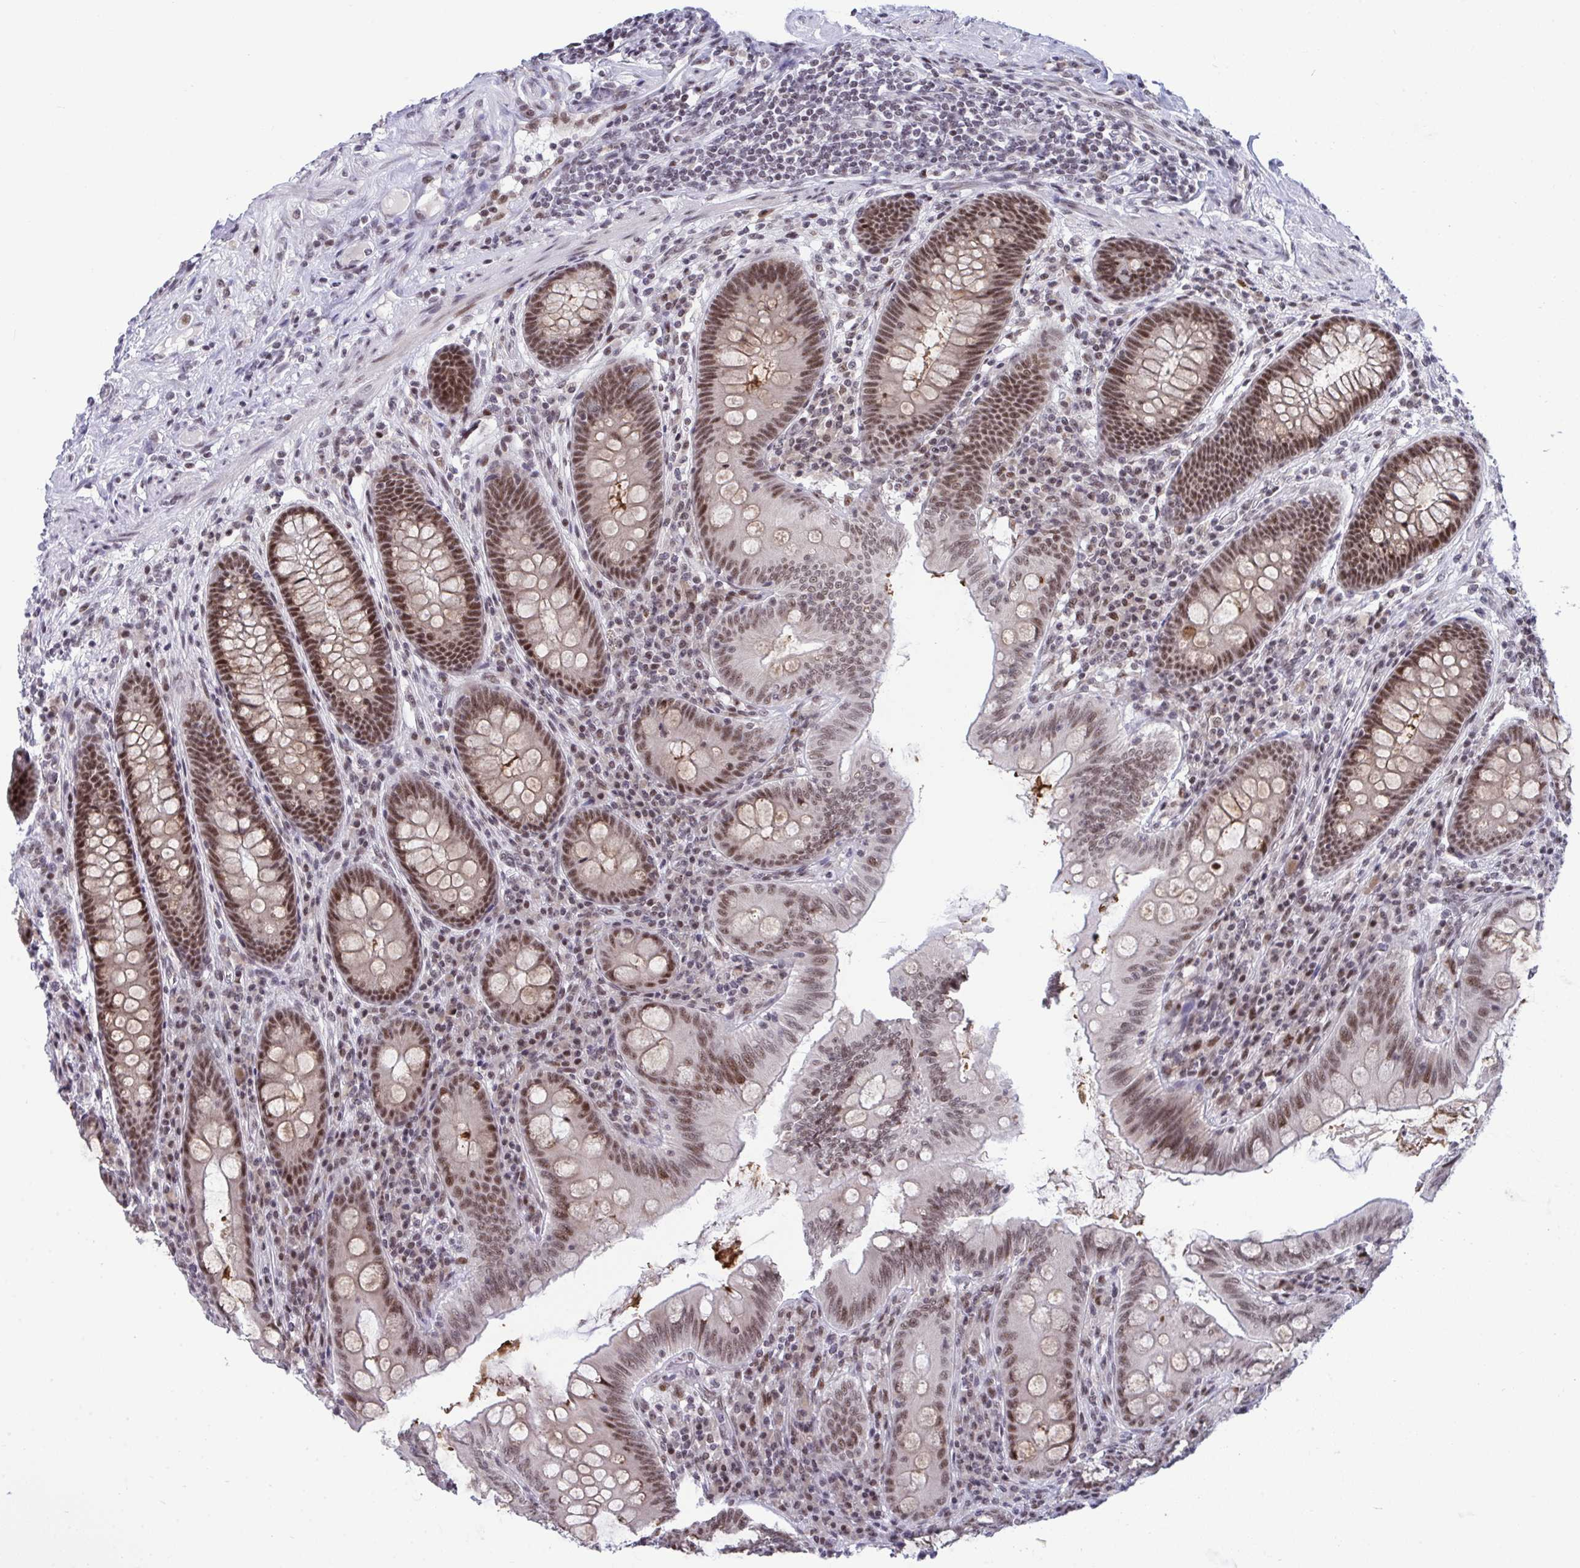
{"staining": {"intensity": "moderate", "quantity": ">75%", "location": "nuclear"}, "tissue": "appendix", "cell_type": "Glandular cells", "image_type": "normal", "snomed": [{"axis": "morphology", "description": "Normal tissue, NOS"}, {"axis": "topography", "description": "Appendix"}], "caption": "IHC photomicrograph of normal appendix stained for a protein (brown), which shows medium levels of moderate nuclear positivity in approximately >75% of glandular cells.", "gene": "WBP11", "patient": {"sex": "male", "age": 71}}